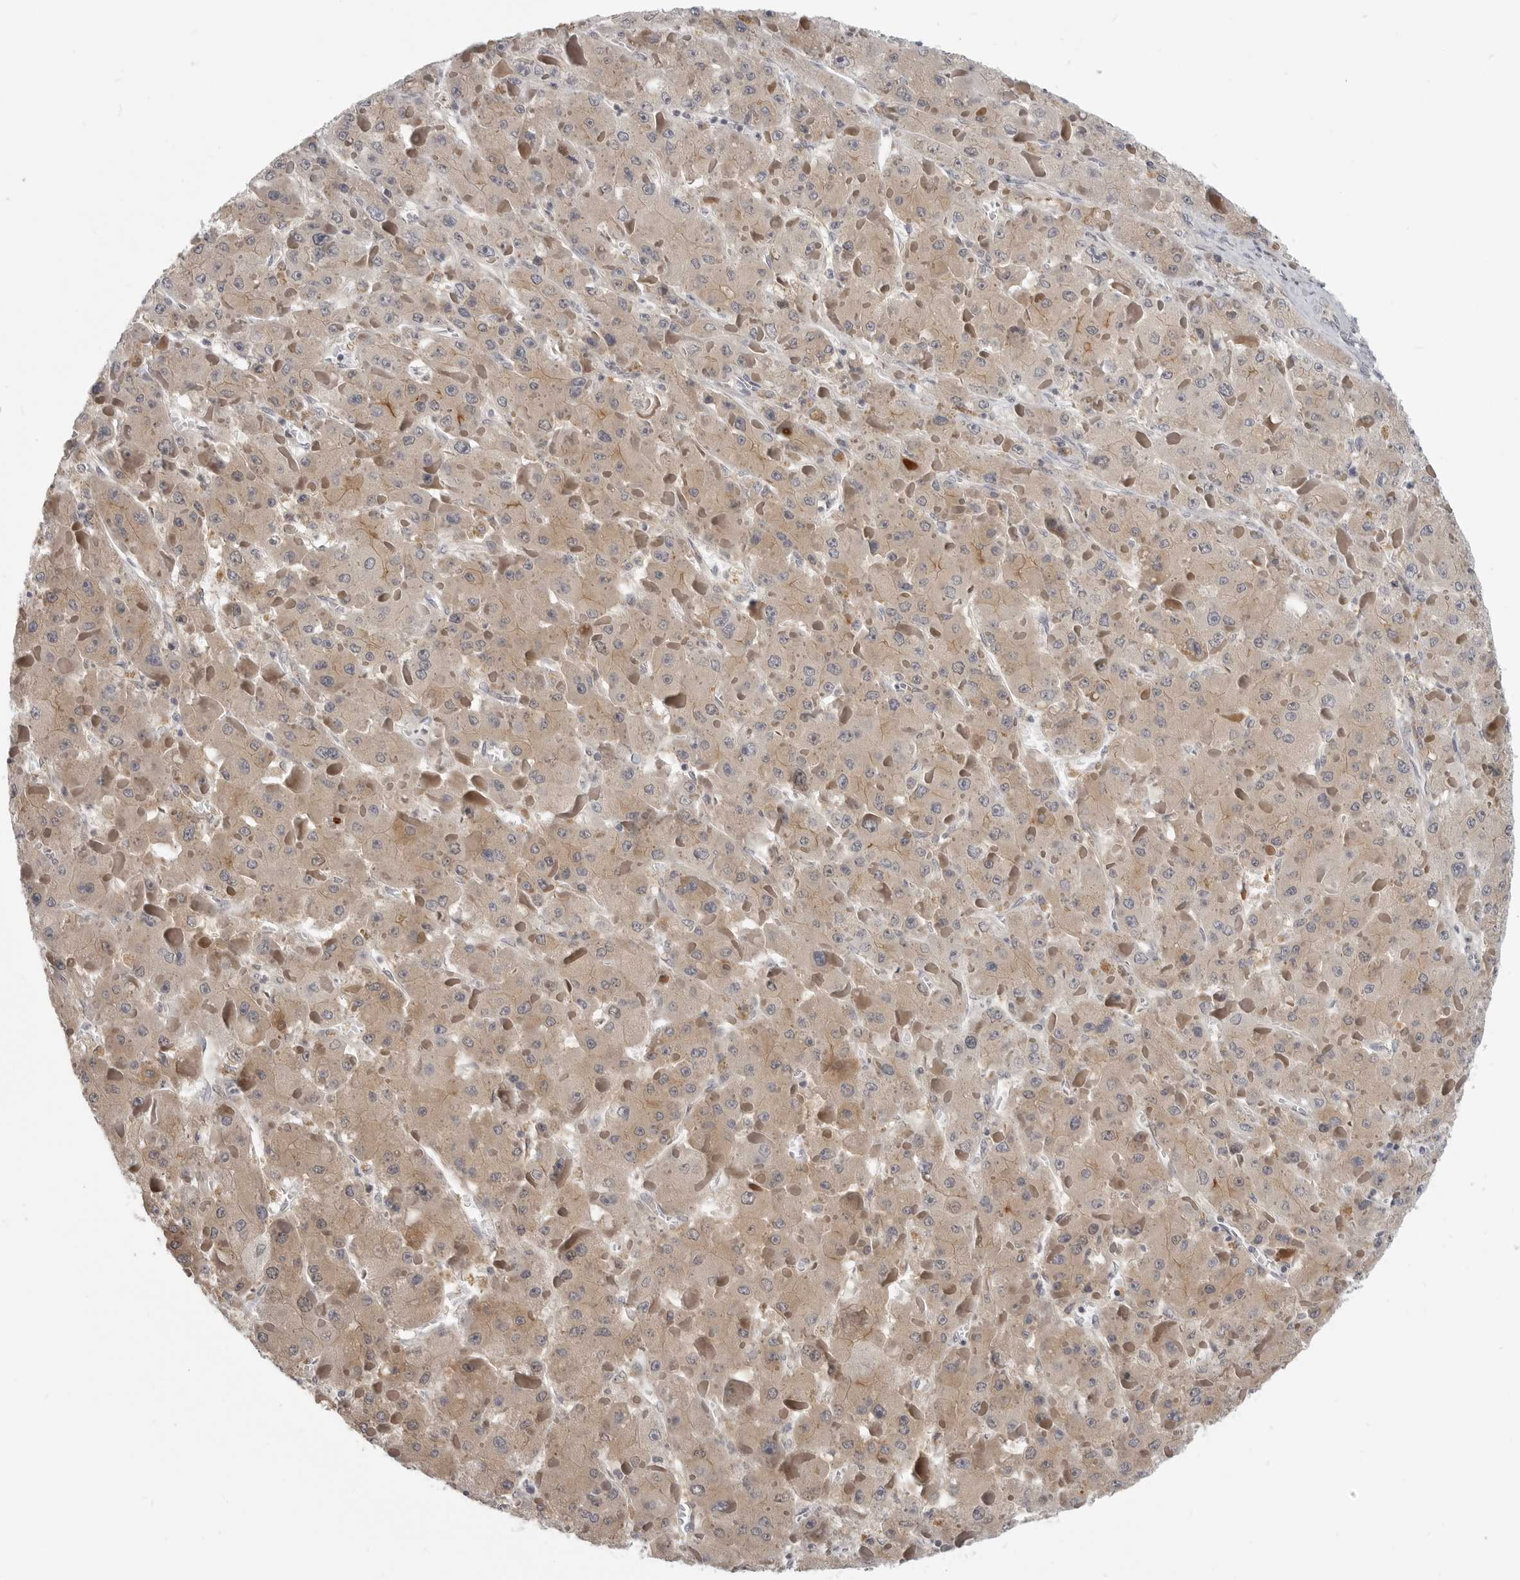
{"staining": {"intensity": "weak", "quantity": ">75%", "location": "cytoplasmic/membranous"}, "tissue": "liver cancer", "cell_type": "Tumor cells", "image_type": "cancer", "snomed": [{"axis": "morphology", "description": "Carcinoma, Hepatocellular, NOS"}, {"axis": "topography", "description": "Liver"}], "caption": "Immunohistochemistry histopathology image of neoplastic tissue: human liver cancer stained using immunohistochemistry (IHC) displays low levels of weak protein expression localized specifically in the cytoplasmic/membranous of tumor cells, appearing as a cytoplasmic/membranous brown color.", "gene": "CEP295NL", "patient": {"sex": "female", "age": 73}}